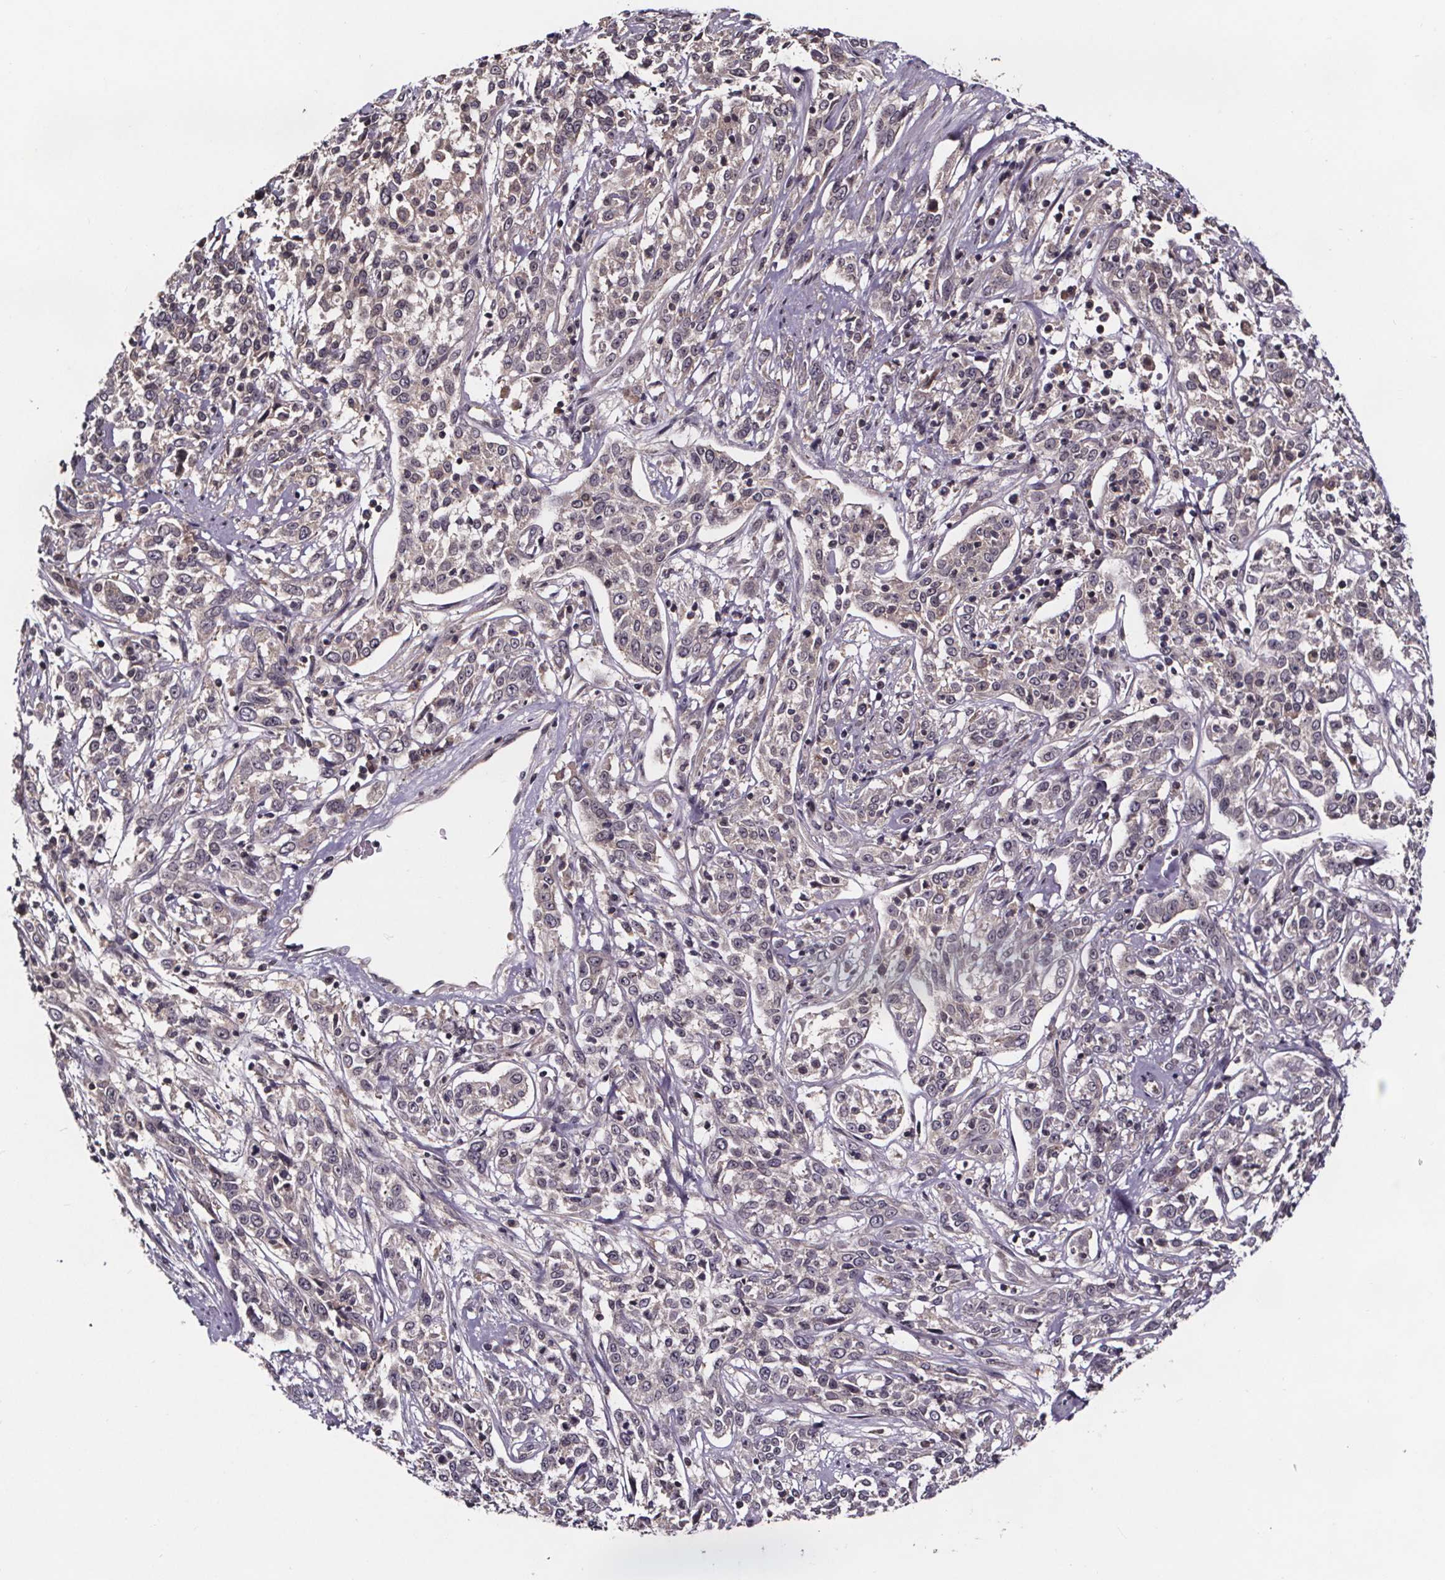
{"staining": {"intensity": "weak", "quantity": "<25%", "location": "cytoplasmic/membranous"}, "tissue": "cervical cancer", "cell_type": "Tumor cells", "image_type": "cancer", "snomed": [{"axis": "morphology", "description": "Adenocarcinoma, NOS"}, {"axis": "topography", "description": "Cervix"}], "caption": "Protein analysis of cervical cancer (adenocarcinoma) displays no significant positivity in tumor cells. (DAB IHC with hematoxylin counter stain).", "gene": "SMIM1", "patient": {"sex": "female", "age": 40}}